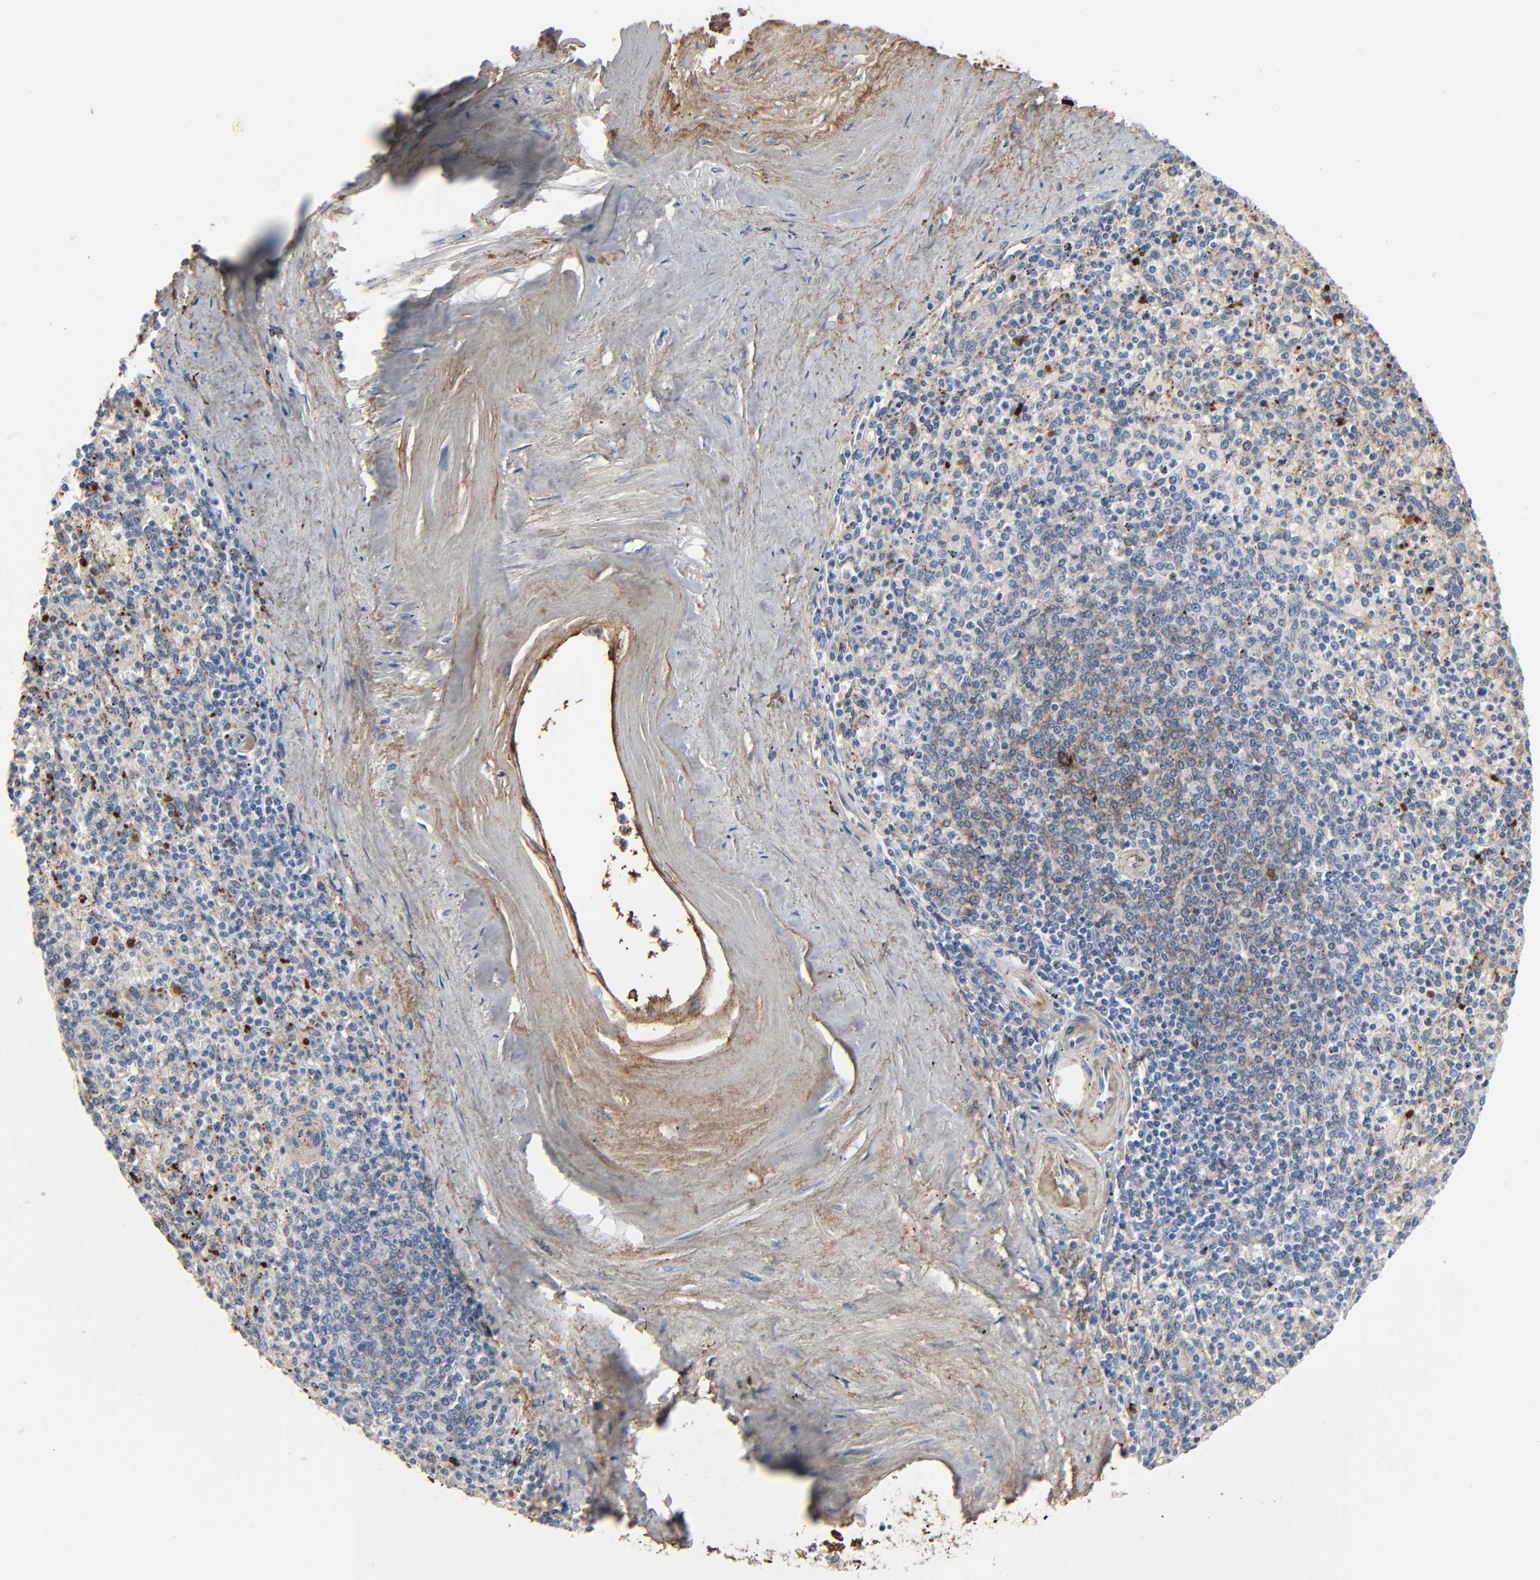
{"staining": {"intensity": "weak", "quantity": "25%-75%", "location": "cytoplasmic/membranous"}, "tissue": "spleen", "cell_type": "Cells in red pulp", "image_type": "normal", "snomed": [{"axis": "morphology", "description": "Normal tissue, NOS"}, {"axis": "topography", "description": "Spleen"}], "caption": "A histopathology image of human spleen stained for a protein demonstrates weak cytoplasmic/membranous brown staining in cells in red pulp. (Brightfield microscopy of DAB IHC at high magnification).", "gene": "C3", "patient": {"sex": "male", "age": 72}}